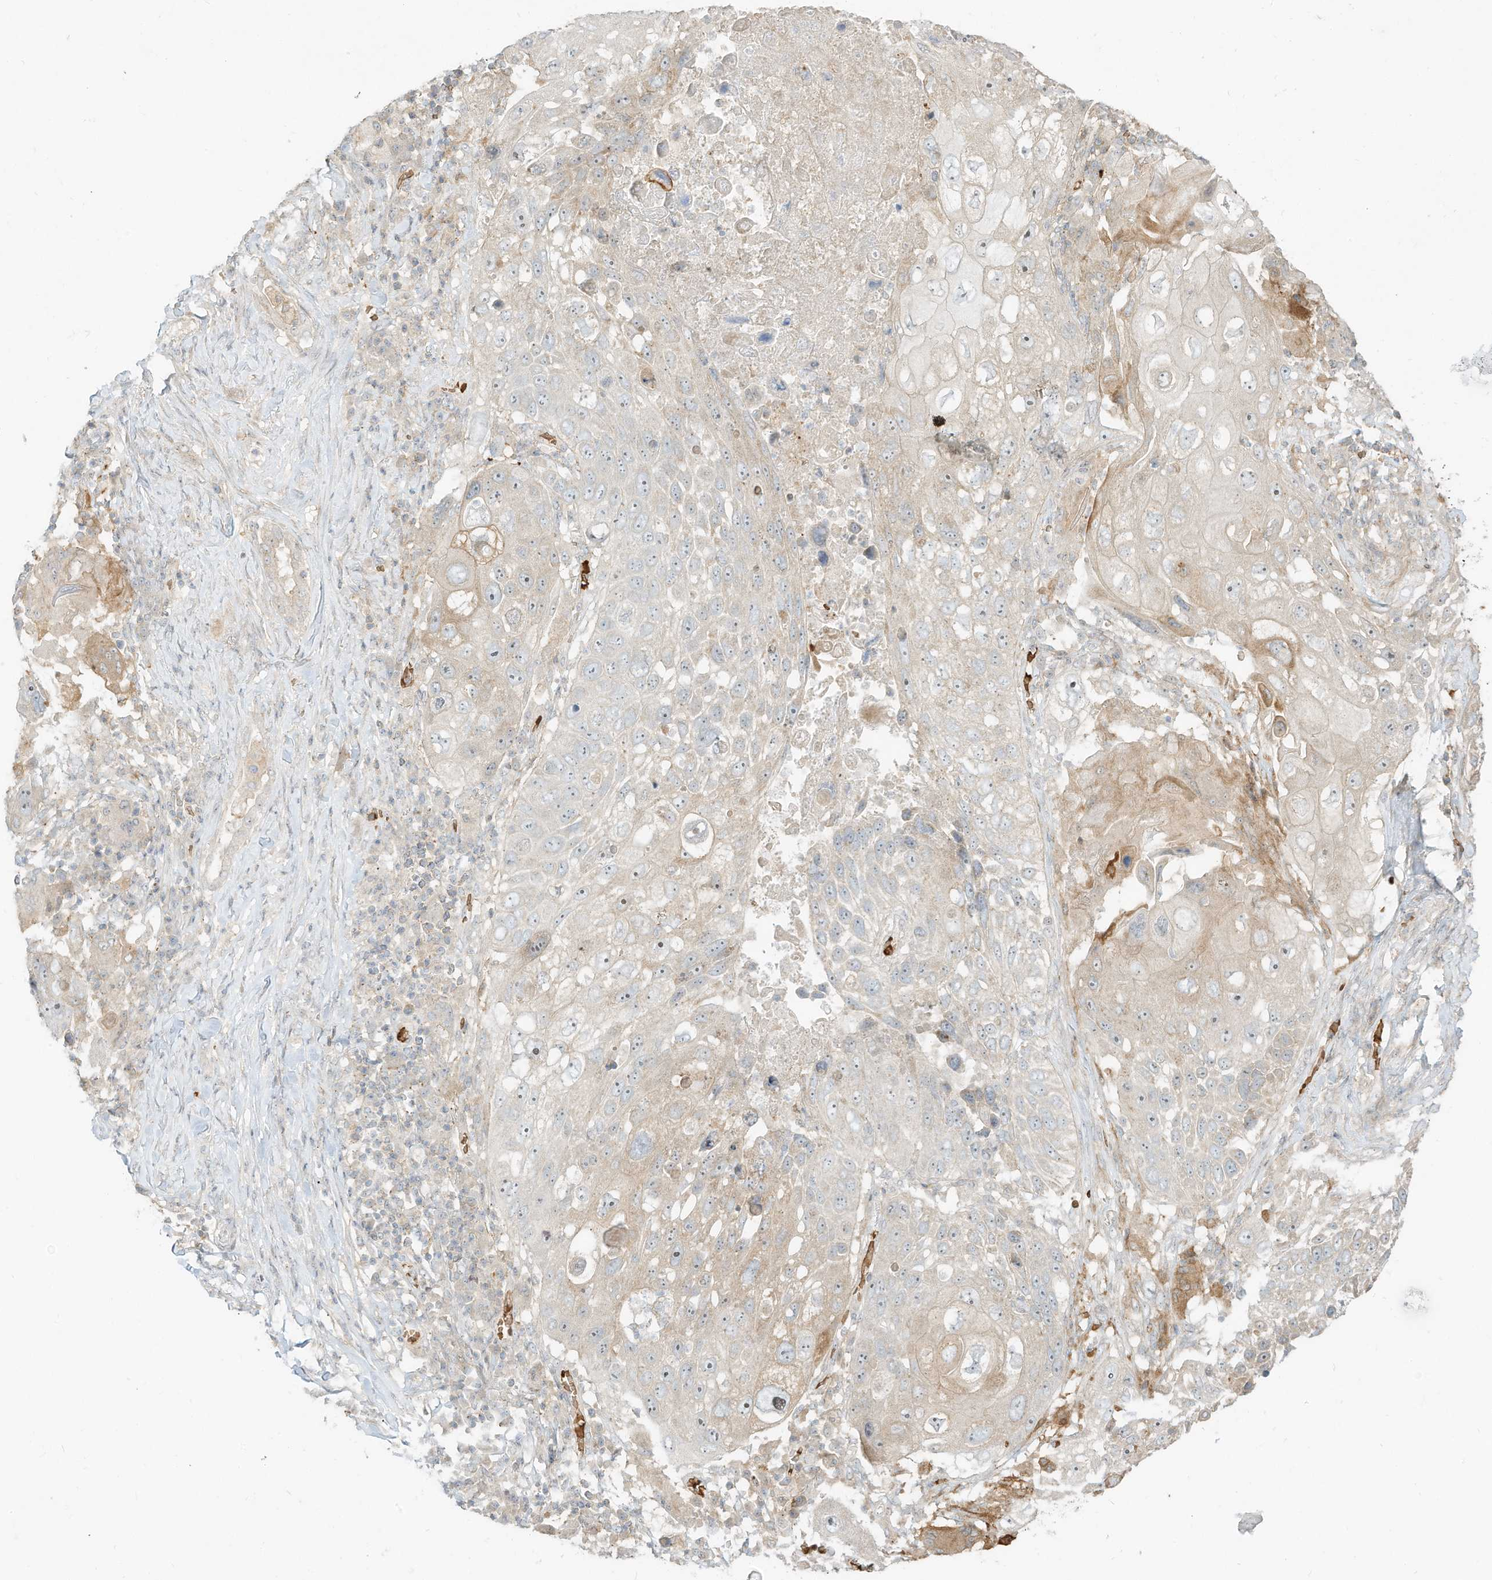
{"staining": {"intensity": "weak", "quantity": "<25%", "location": "cytoplasmic/membranous"}, "tissue": "lung cancer", "cell_type": "Tumor cells", "image_type": "cancer", "snomed": [{"axis": "morphology", "description": "Squamous cell carcinoma, NOS"}, {"axis": "topography", "description": "Lung"}], "caption": "Image shows no protein staining in tumor cells of lung cancer tissue.", "gene": "OFD1", "patient": {"sex": "male", "age": 61}}